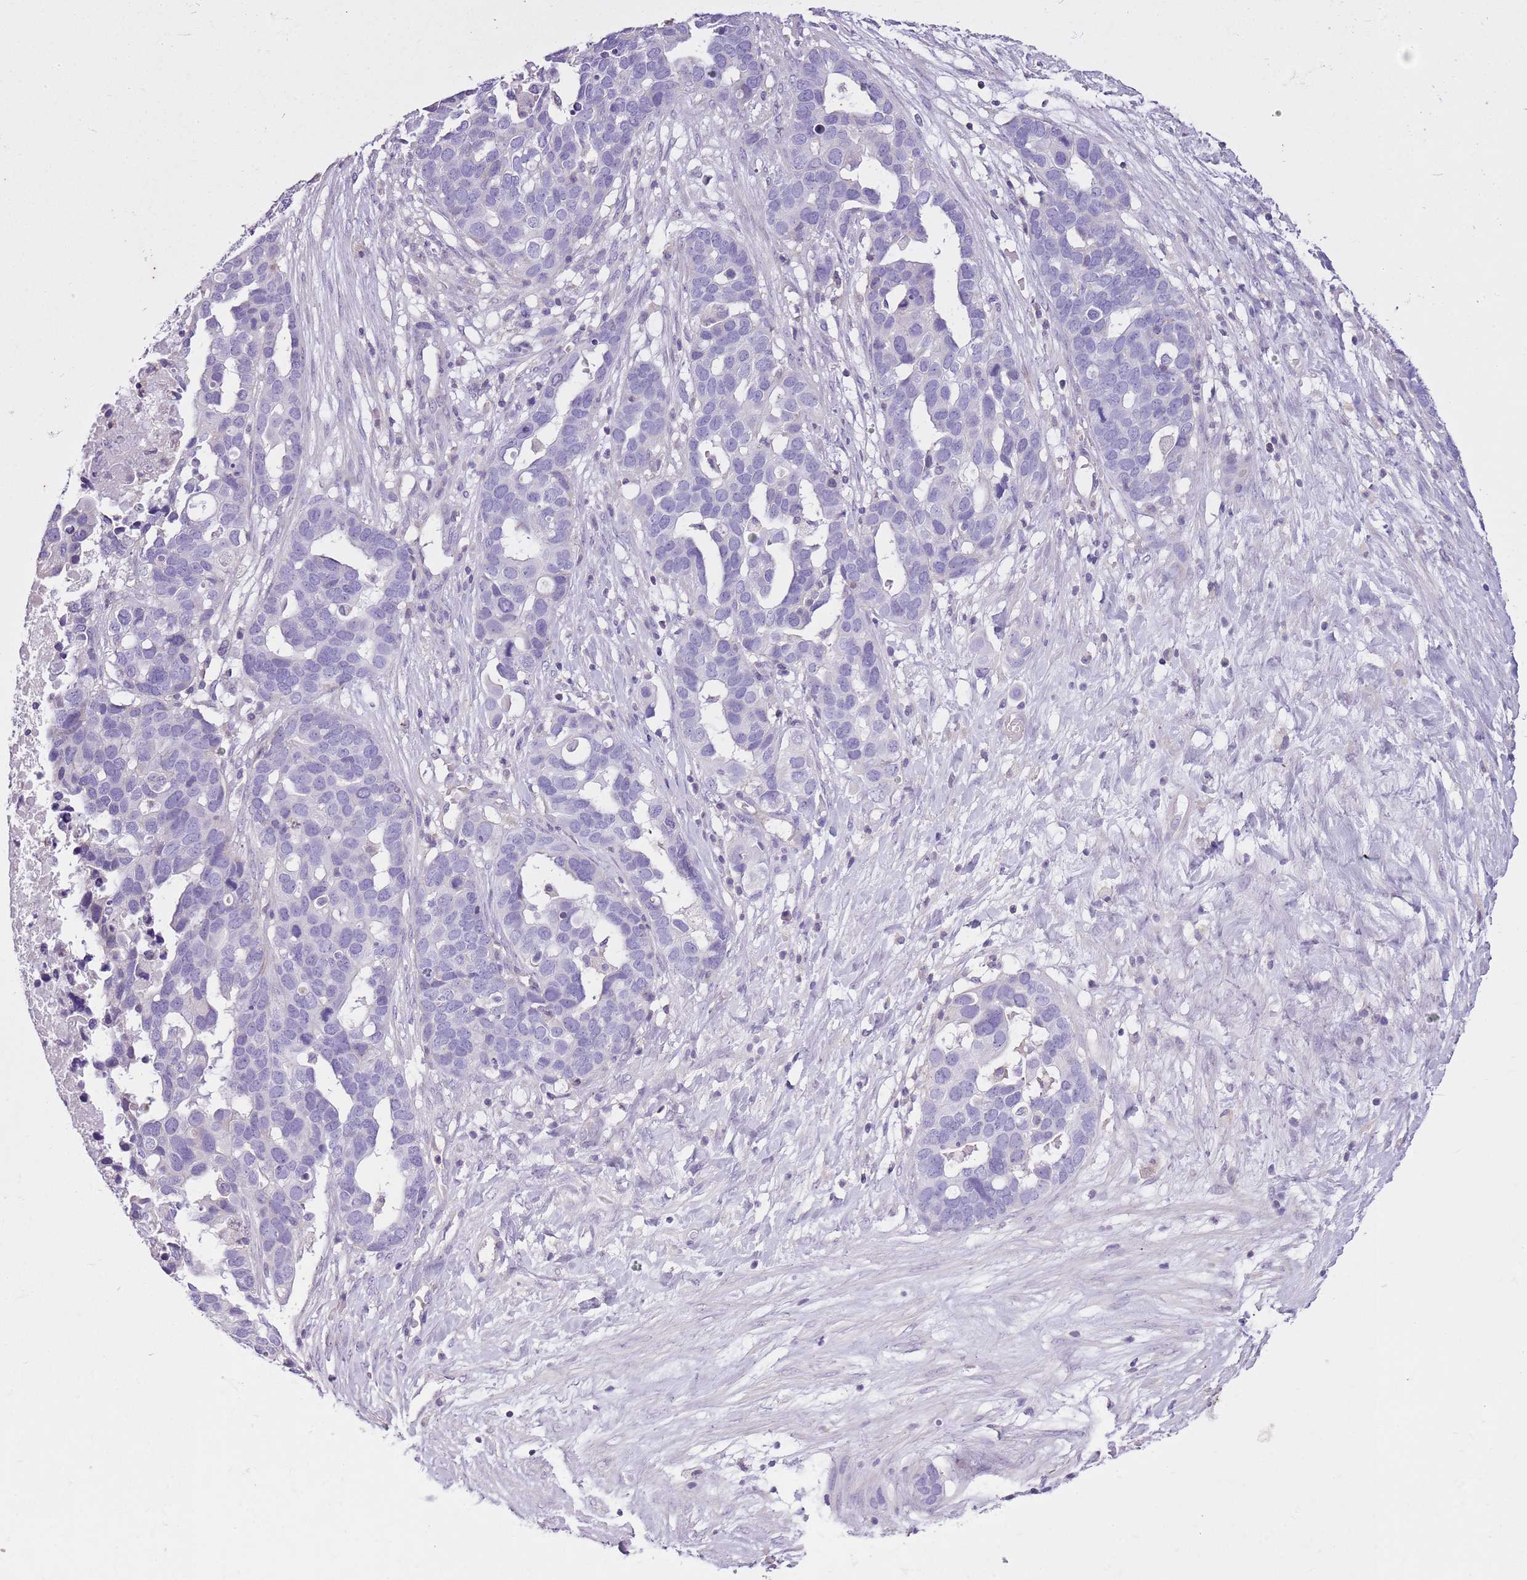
{"staining": {"intensity": "negative", "quantity": "none", "location": "none"}, "tissue": "ovarian cancer", "cell_type": "Tumor cells", "image_type": "cancer", "snomed": [{"axis": "morphology", "description": "Cystadenocarcinoma, serous, NOS"}, {"axis": "topography", "description": "Ovary"}], "caption": "Ovarian cancer was stained to show a protein in brown. There is no significant expression in tumor cells. The staining is performed using DAB brown chromogen with nuclei counter-stained in using hematoxylin.", "gene": "CNPPD1", "patient": {"sex": "female", "age": 54}}